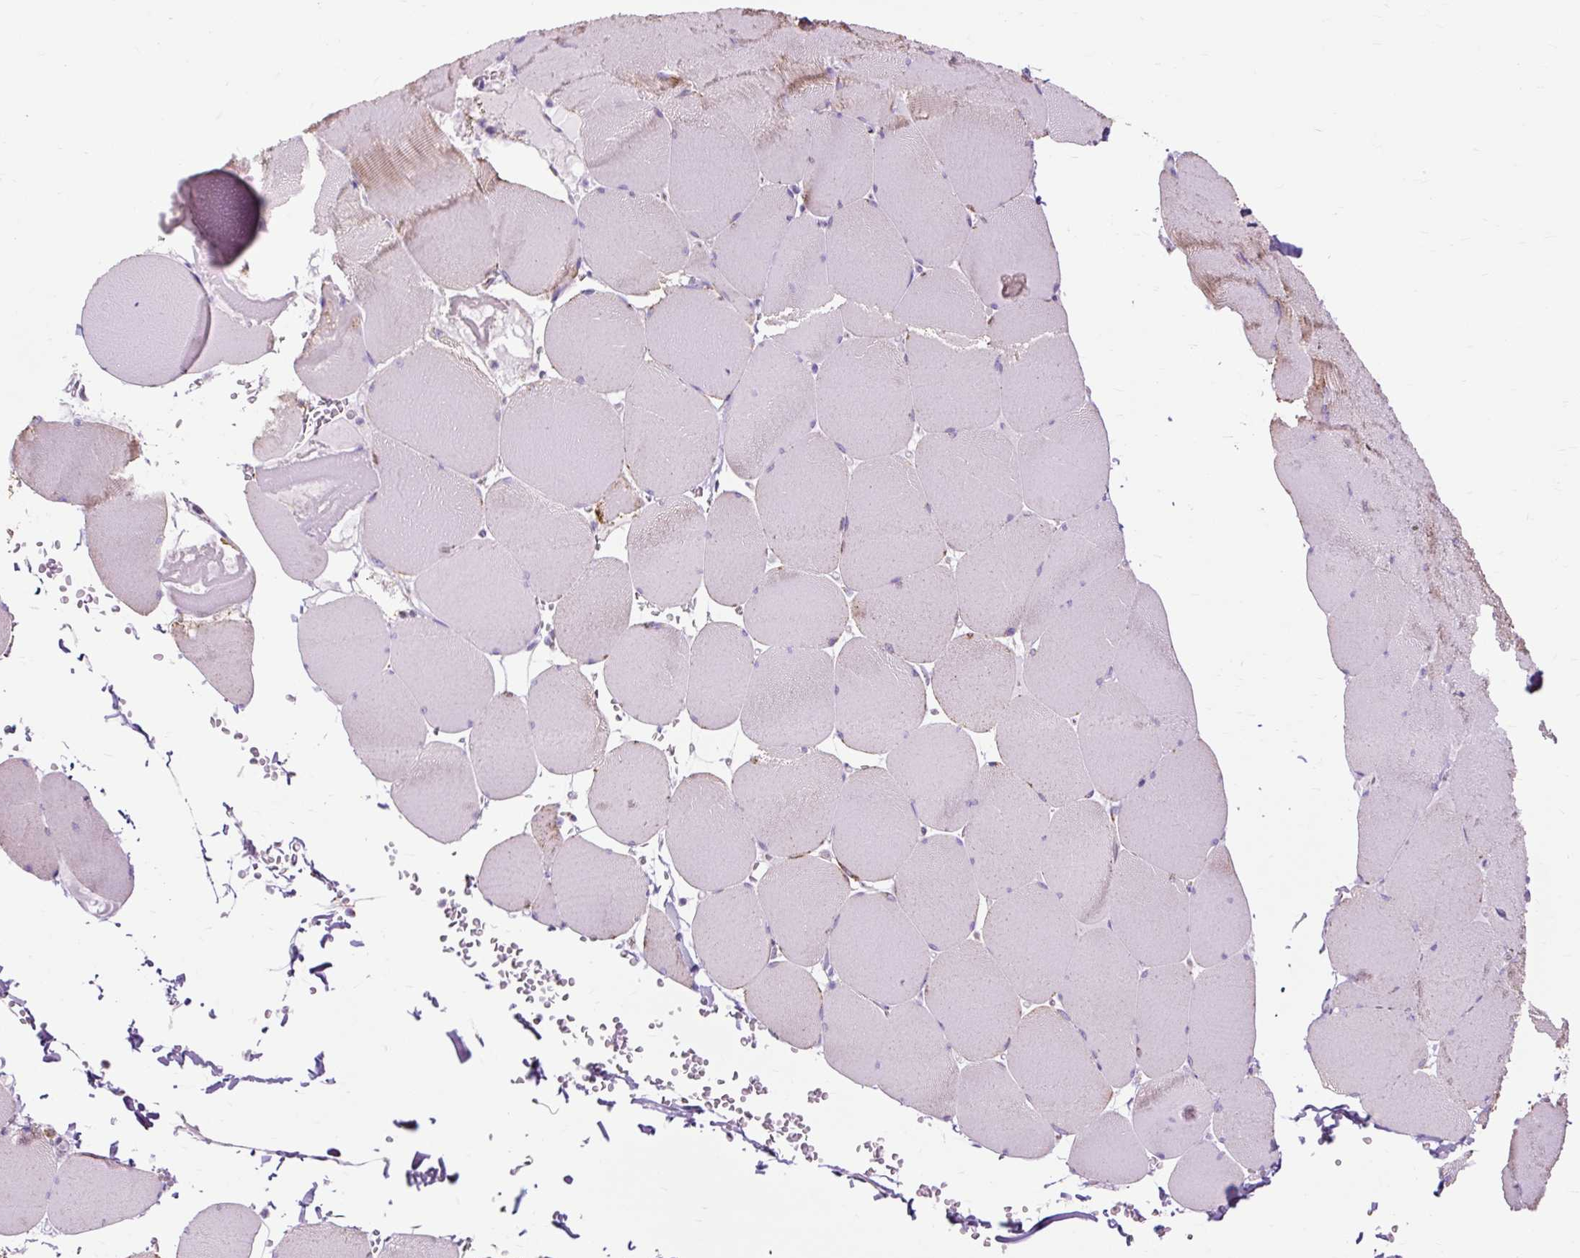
{"staining": {"intensity": "moderate", "quantity": "25%-75%", "location": "cytoplasmic/membranous"}, "tissue": "skeletal muscle", "cell_type": "Myocytes", "image_type": "normal", "snomed": [{"axis": "morphology", "description": "Normal tissue, NOS"}, {"axis": "topography", "description": "Skeletal muscle"}, {"axis": "topography", "description": "Head-Neck"}], "caption": "Immunohistochemical staining of benign human skeletal muscle demonstrates moderate cytoplasmic/membranous protein staining in approximately 25%-75% of myocytes. The protein of interest is stained brown, and the nuclei are stained in blue (DAB (3,3'-diaminobenzidine) IHC with brightfield microscopy, high magnification).", "gene": "DLAT", "patient": {"sex": "male", "age": 66}}